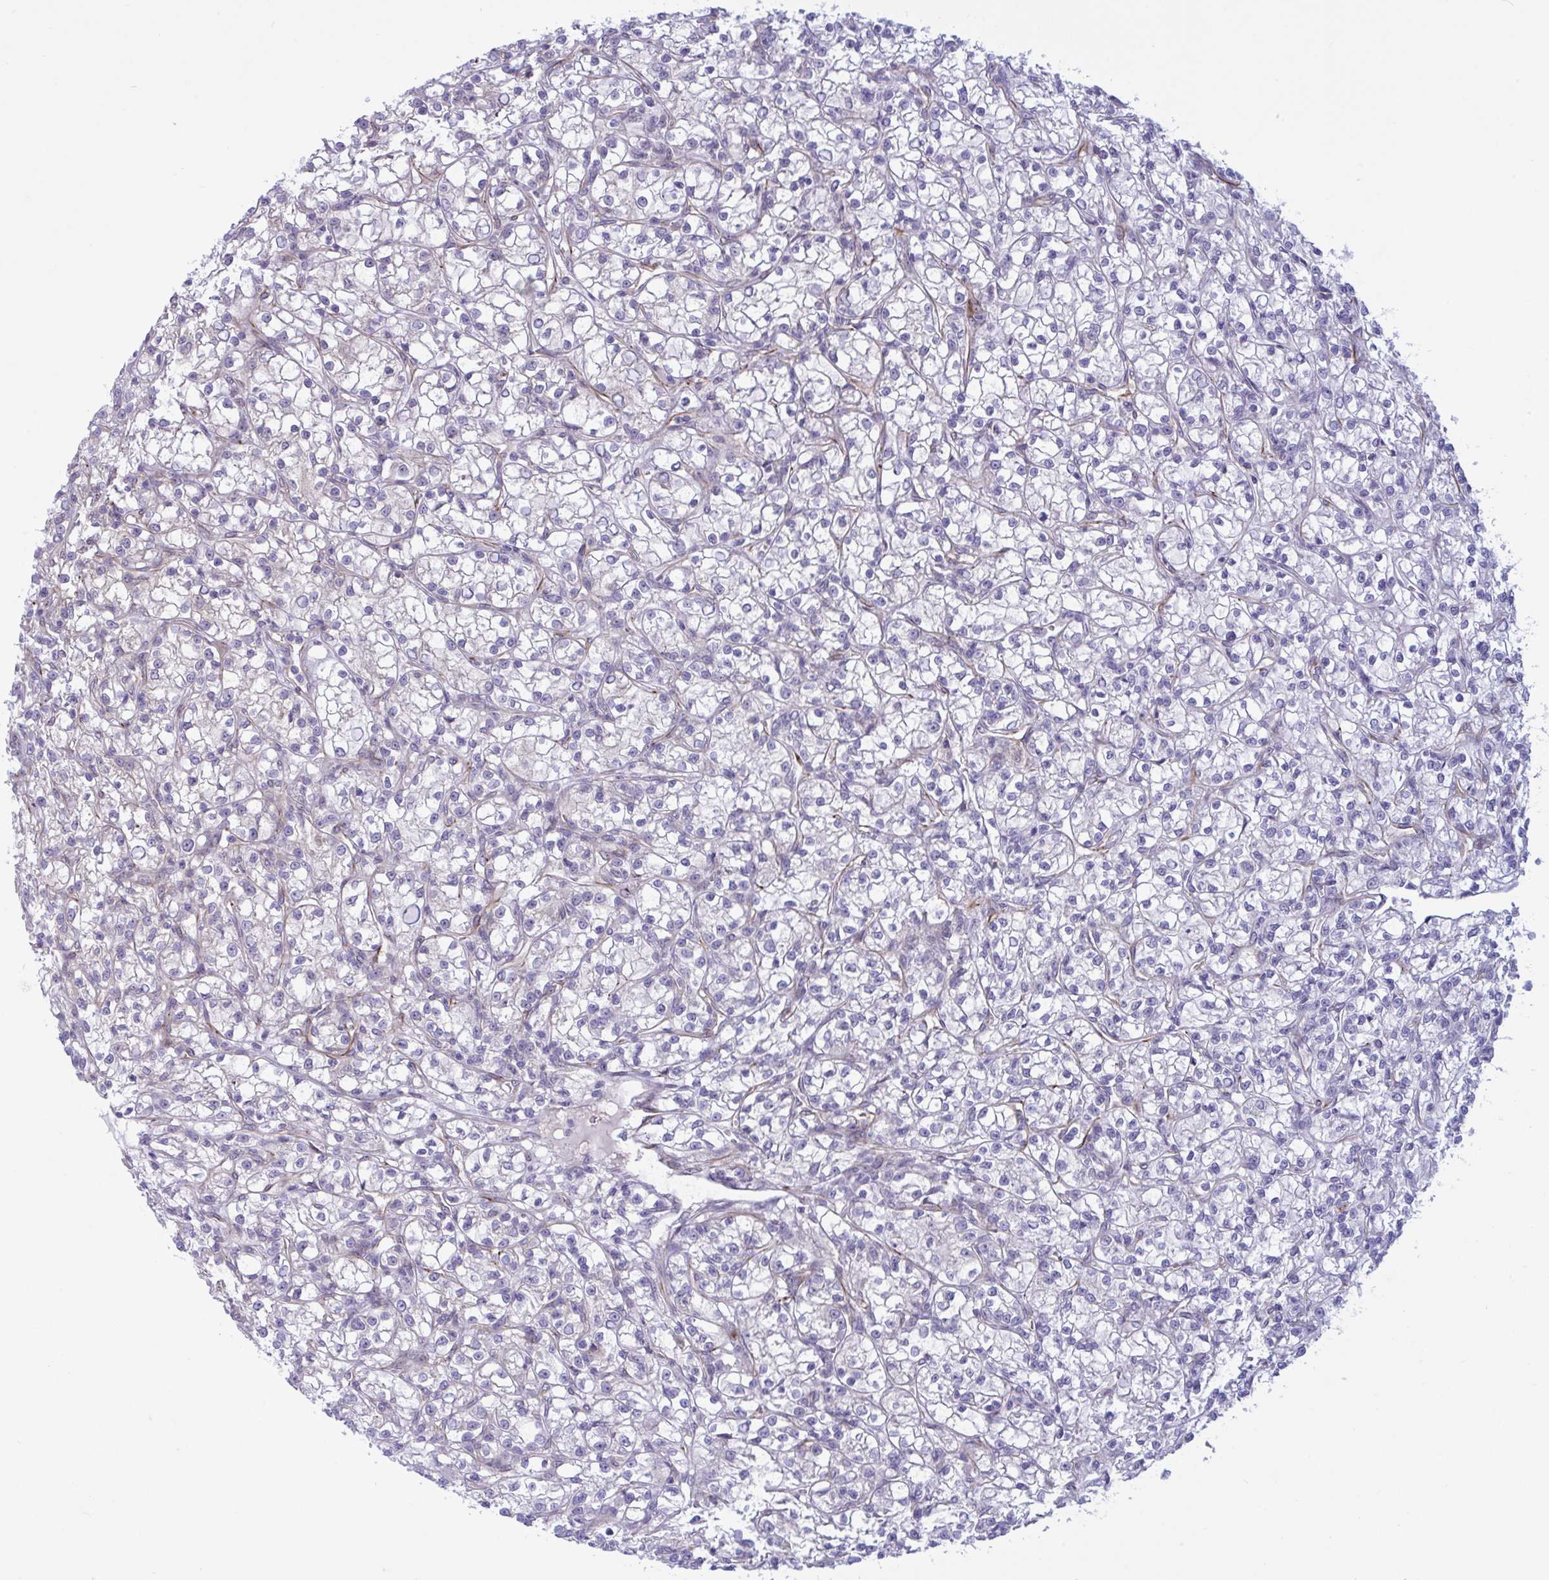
{"staining": {"intensity": "negative", "quantity": "none", "location": "none"}, "tissue": "renal cancer", "cell_type": "Tumor cells", "image_type": "cancer", "snomed": [{"axis": "morphology", "description": "Adenocarcinoma, NOS"}, {"axis": "topography", "description": "Kidney"}], "caption": "Renal cancer was stained to show a protein in brown. There is no significant expression in tumor cells.", "gene": "PRRT4", "patient": {"sex": "female", "age": 59}}